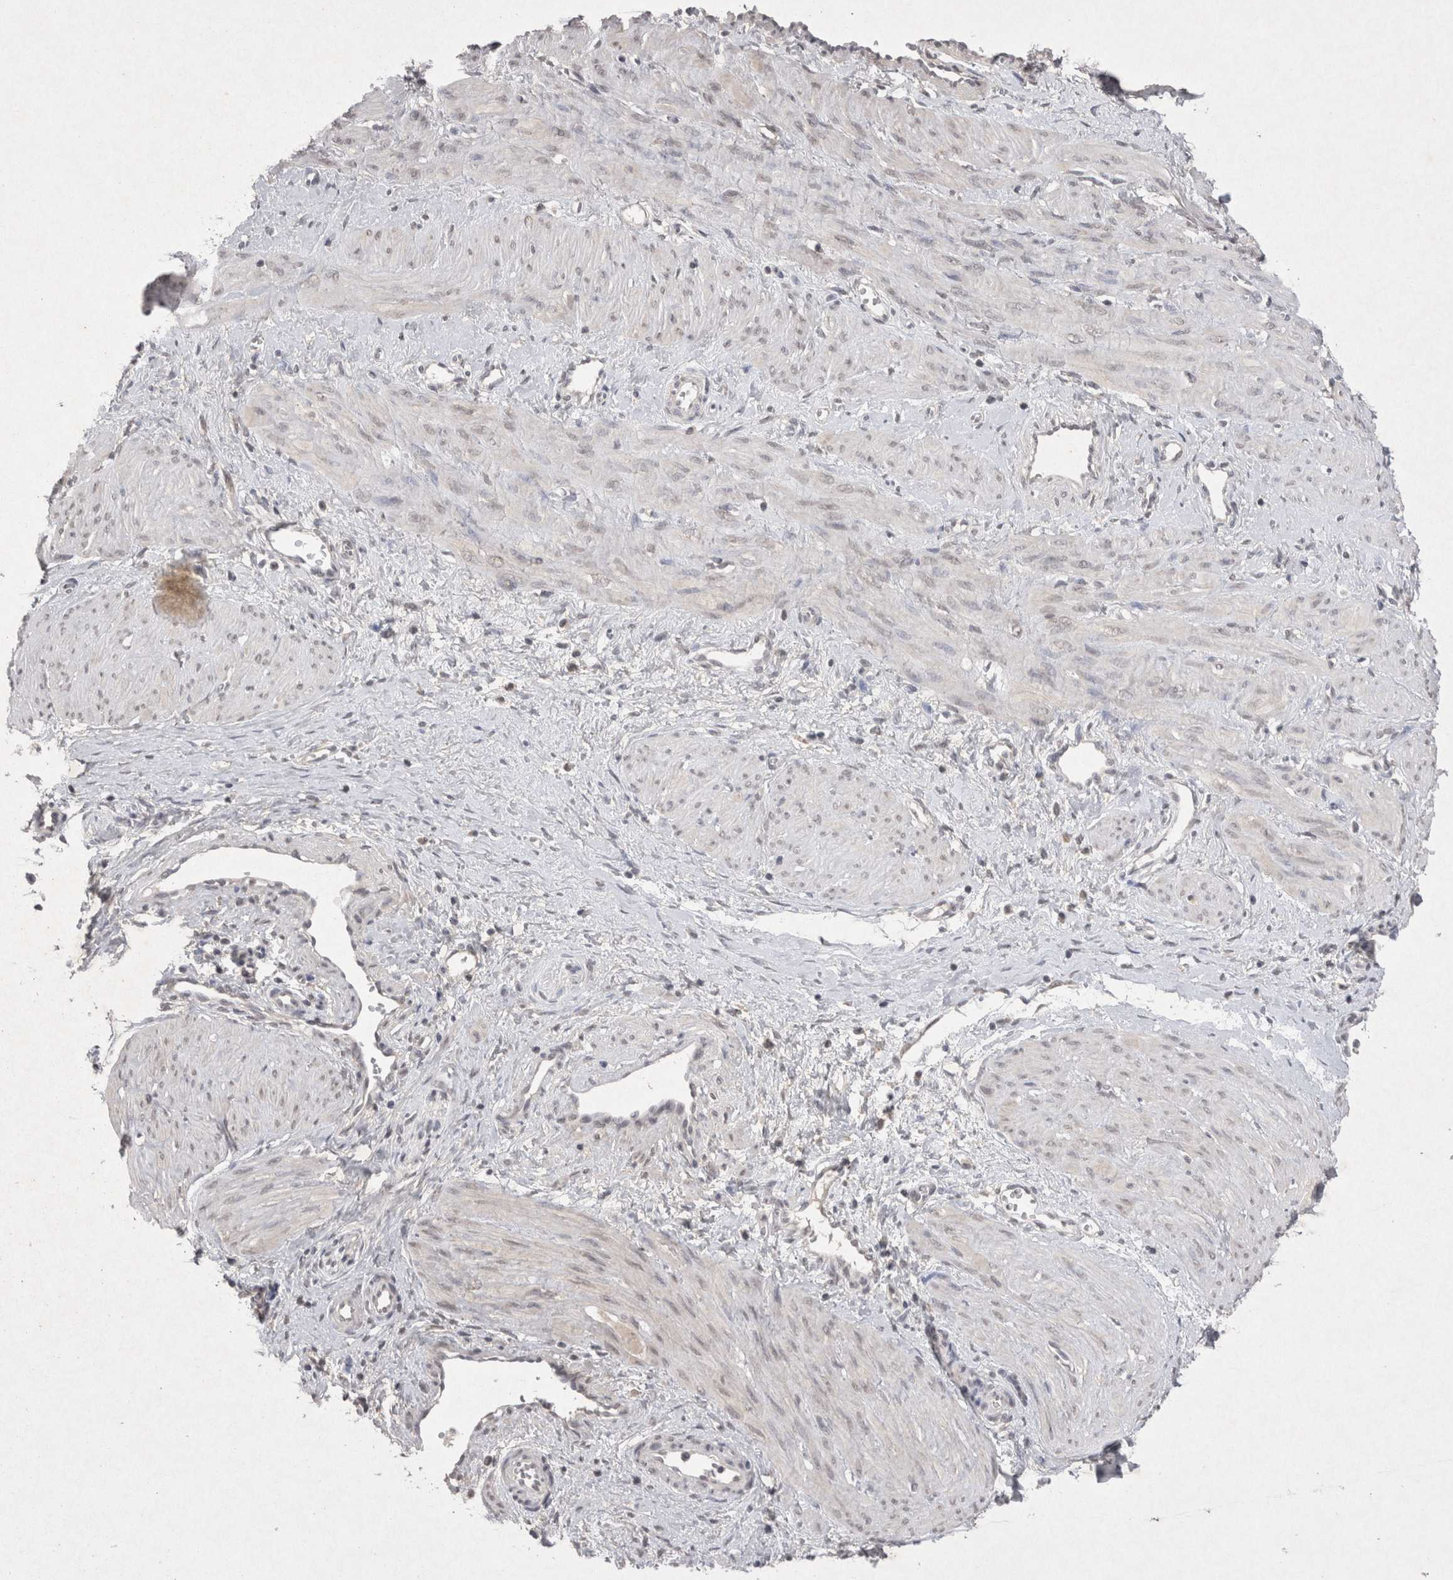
{"staining": {"intensity": "negative", "quantity": "none", "location": "none"}, "tissue": "smooth muscle", "cell_type": "Smooth muscle cells", "image_type": "normal", "snomed": [{"axis": "morphology", "description": "Normal tissue, NOS"}, {"axis": "topography", "description": "Endometrium"}], "caption": "Immunohistochemistry image of normal smooth muscle: smooth muscle stained with DAB (3,3'-diaminobenzidine) exhibits no significant protein staining in smooth muscle cells.", "gene": "LYVE1", "patient": {"sex": "female", "age": 33}}